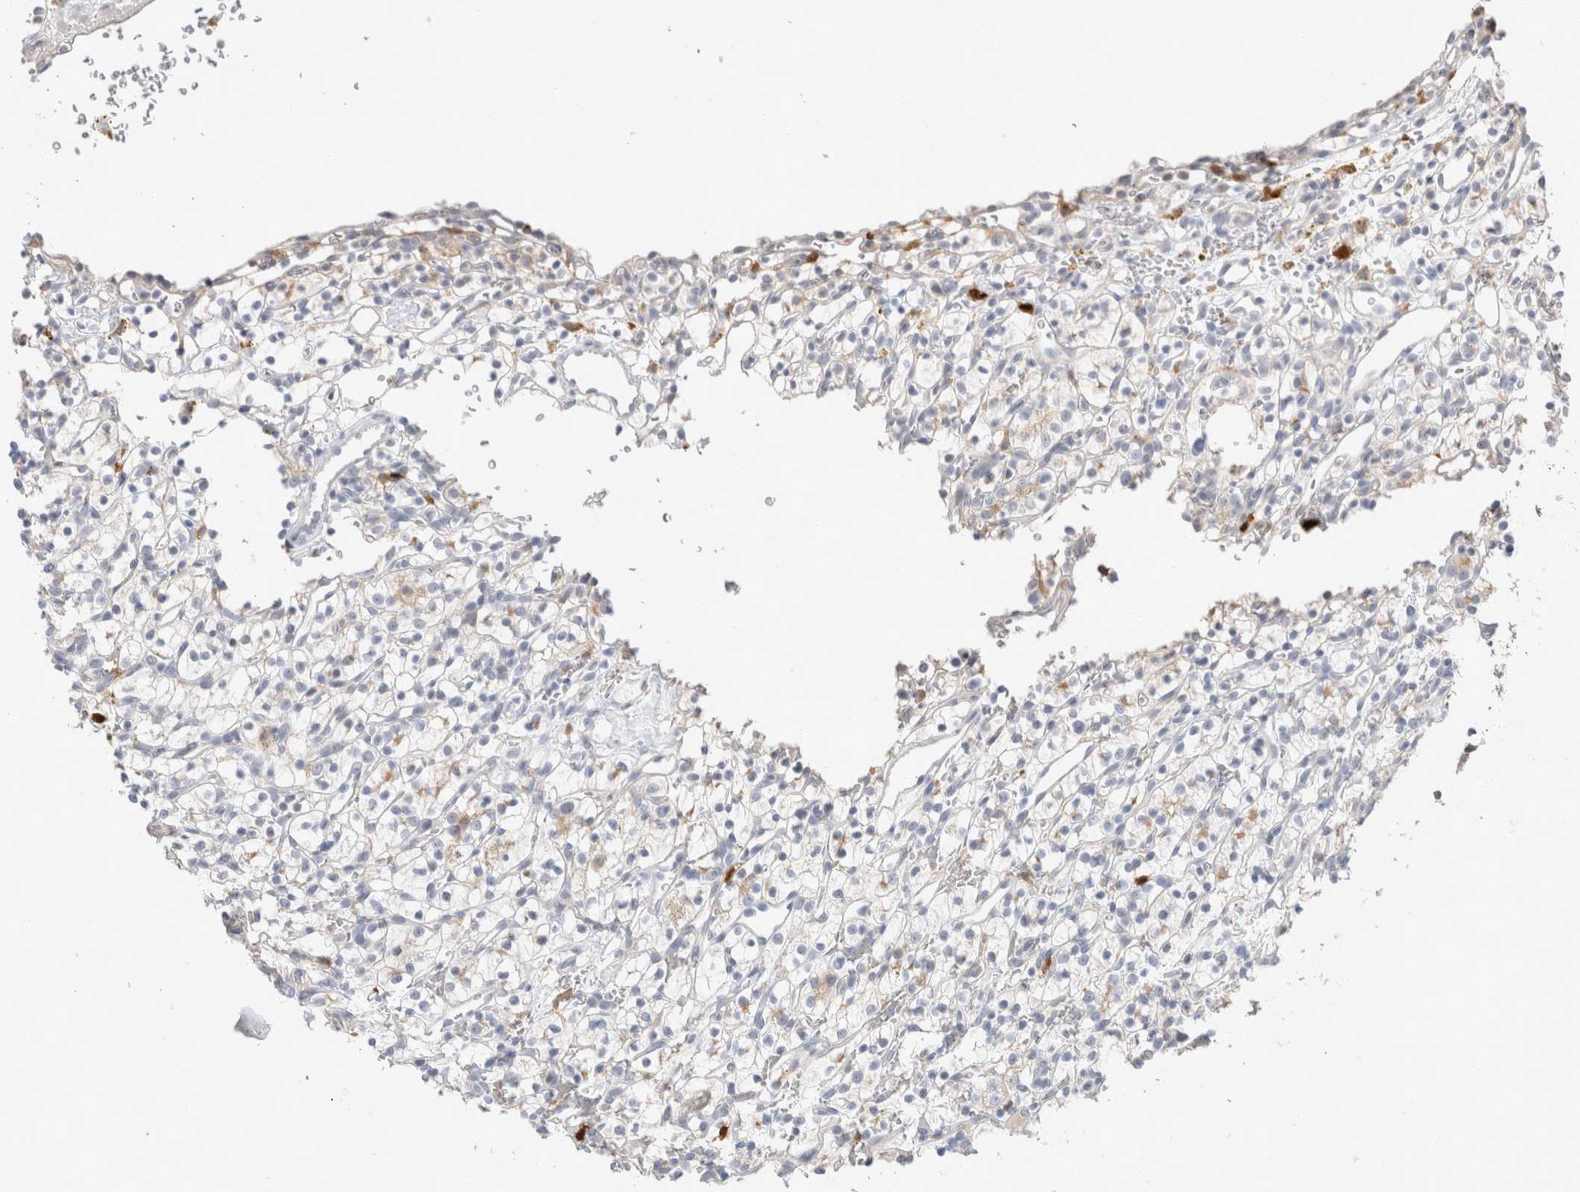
{"staining": {"intensity": "negative", "quantity": "none", "location": "none"}, "tissue": "renal cancer", "cell_type": "Tumor cells", "image_type": "cancer", "snomed": [{"axis": "morphology", "description": "Adenocarcinoma, NOS"}, {"axis": "topography", "description": "Kidney"}], "caption": "High power microscopy photomicrograph of an immunohistochemistry (IHC) histopathology image of renal adenocarcinoma, revealing no significant staining in tumor cells.", "gene": "HPGDS", "patient": {"sex": "female", "age": 57}}